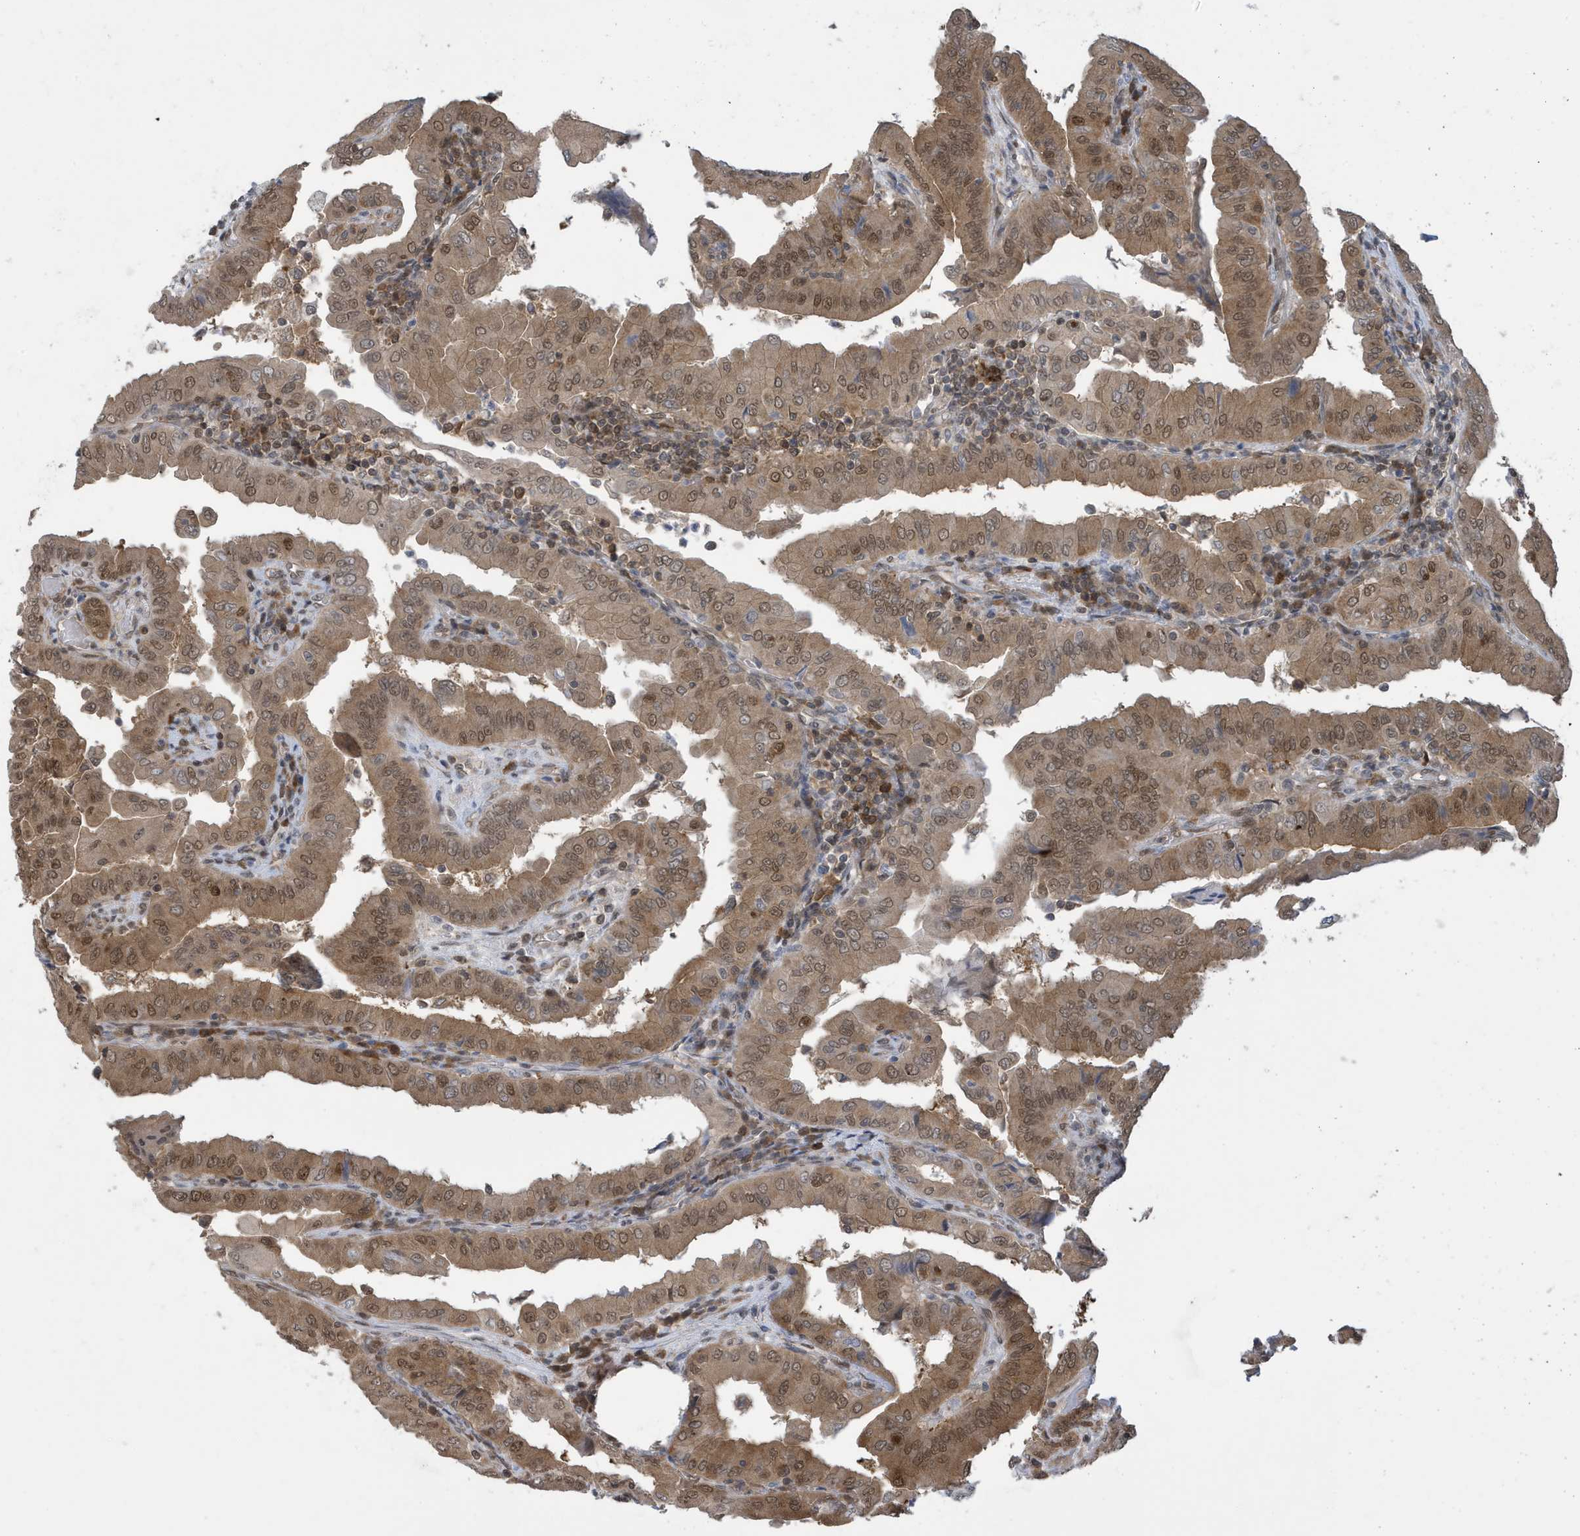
{"staining": {"intensity": "moderate", "quantity": ">75%", "location": "cytoplasmic/membranous,nuclear"}, "tissue": "thyroid cancer", "cell_type": "Tumor cells", "image_type": "cancer", "snomed": [{"axis": "morphology", "description": "Papillary adenocarcinoma, NOS"}, {"axis": "topography", "description": "Thyroid gland"}], "caption": "DAB (3,3'-diaminobenzidine) immunohistochemical staining of human thyroid cancer demonstrates moderate cytoplasmic/membranous and nuclear protein positivity in about >75% of tumor cells. (Stains: DAB (3,3'-diaminobenzidine) in brown, nuclei in blue, Microscopy: brightfield microscopy at high magnification).", "gene": "UBQLN1", "patient": {"sex": "male", "age": 33}}